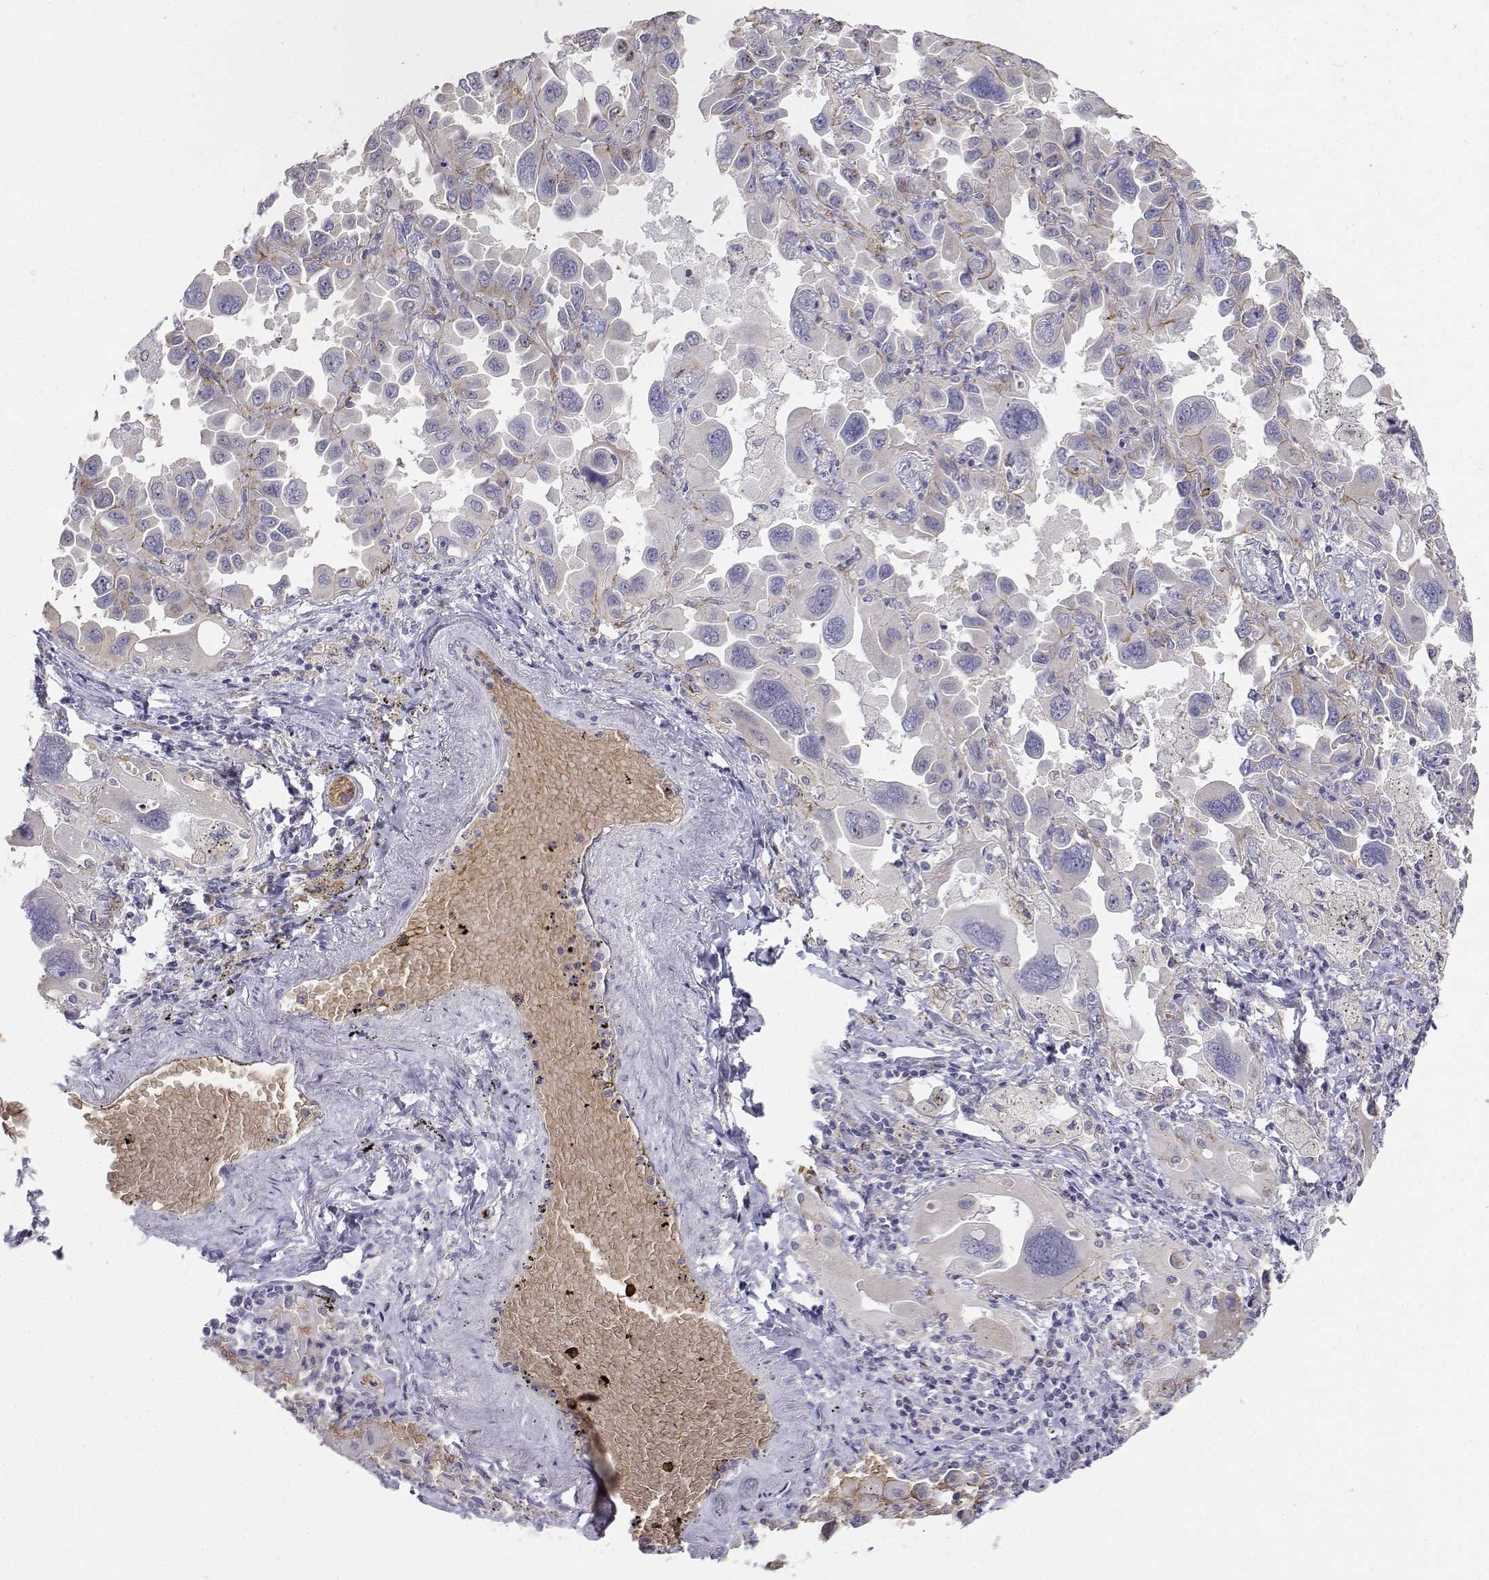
{"staining": {"intensity": "negative", "quantity": "none", "location": "none"}, "tissue": "lung cancer", "cell_type": "Tumor cells", "image_type": "cancer", "snomed": [{"axis": "morphology", "description": "Adenocarcinoma, NOS"}, {"axis": "topography", "description": "Lung"}], "caption": "There is no significant staining in tumor cells of lung cancer.", "gene": "CADM1", "patient": {"sex": "male", "age": 64}}